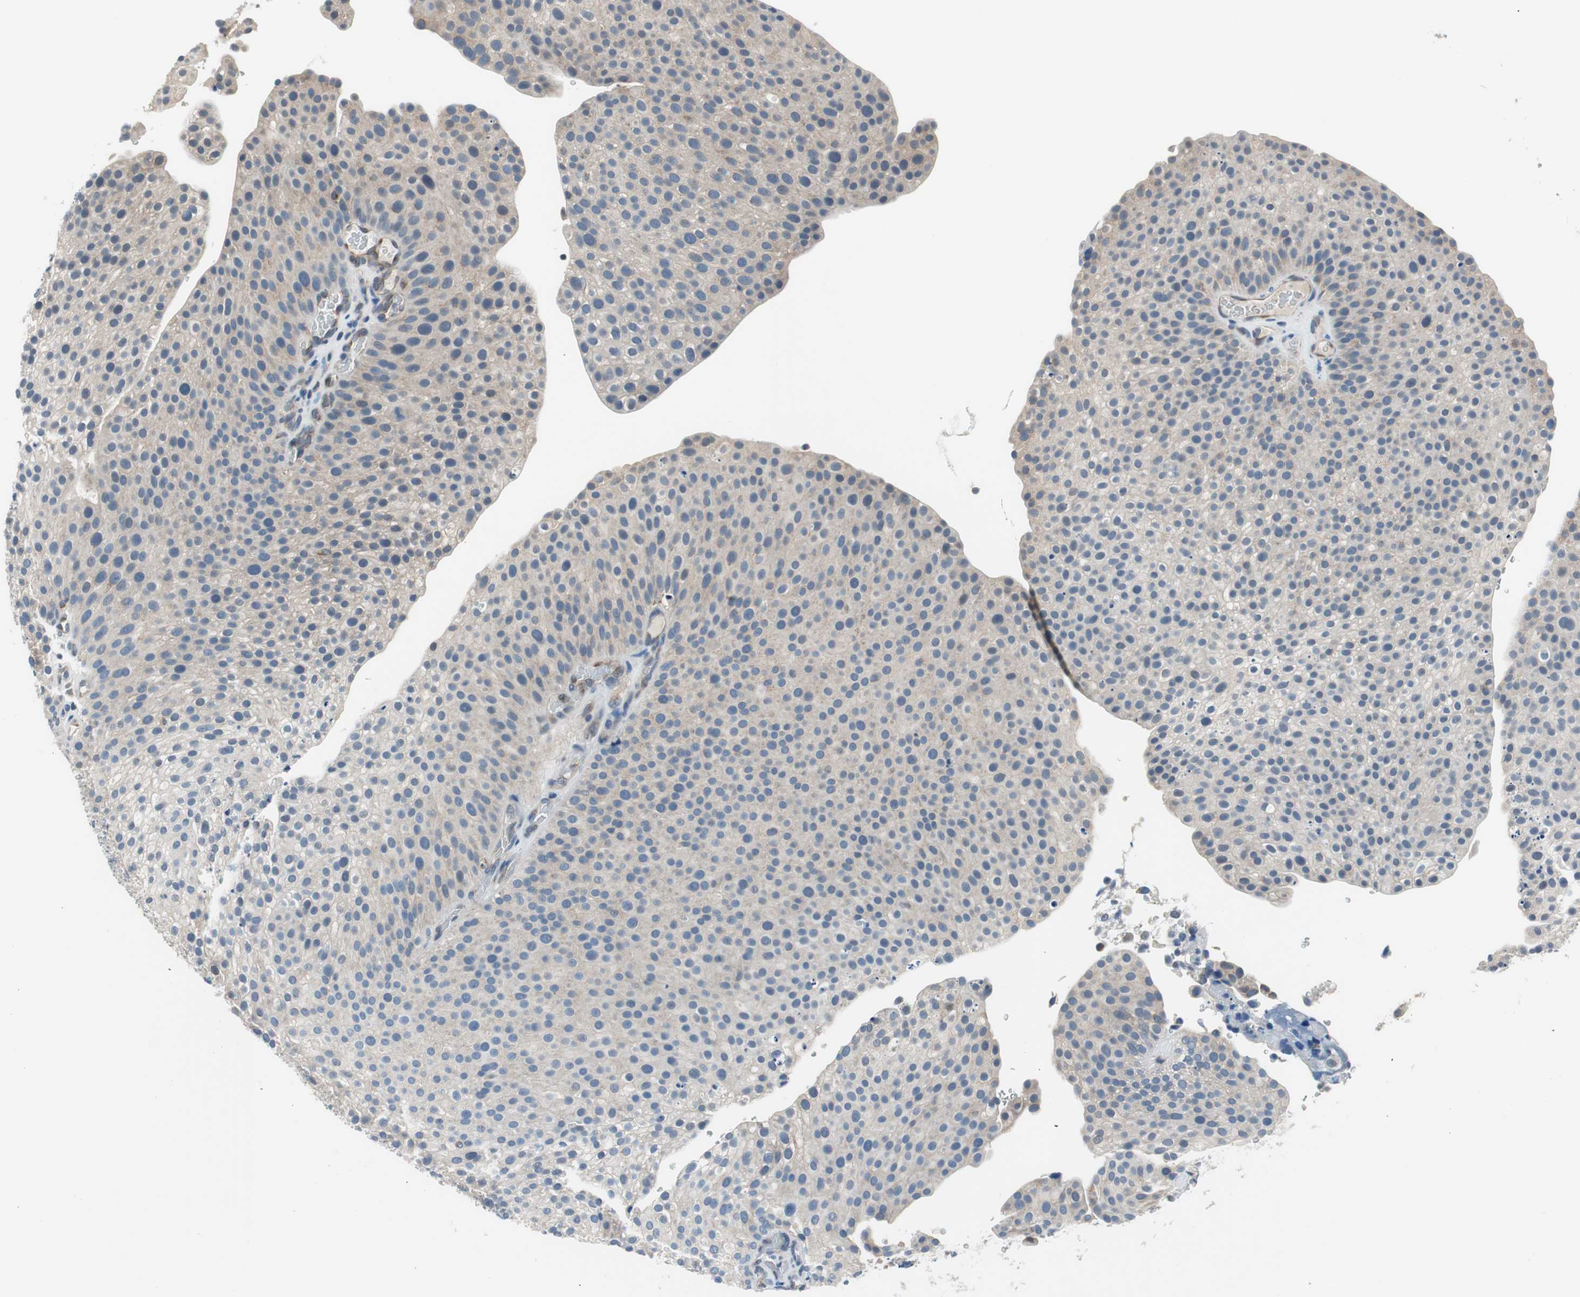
{"staining": {"intensity": "negative", "quantity": "none", "location": "none"}, "tissue": "urothelial cancer", "cell_type": "Tumor cells", "image_type": "cancer", "snomed": [{"axis": "morphology", "description": "Urothelial carcinoma, Low grade"}, {"axis": "topography", "description": "Smooth muscle"}, {"axis": "topography", "description": "Urinary bladder"}], "caption": "Immunohistochemical staining of urothelial cancer shows no significant positivity in tumor cells. Brightfield microscopy of immunohistochemistry stained with DAB (3,3'-diaminobenzidine) (brown) and hematoxylin (blue), captured at high magnification.", "gene": "PLAA", "patient": {"sex": "male", "age": 60}}